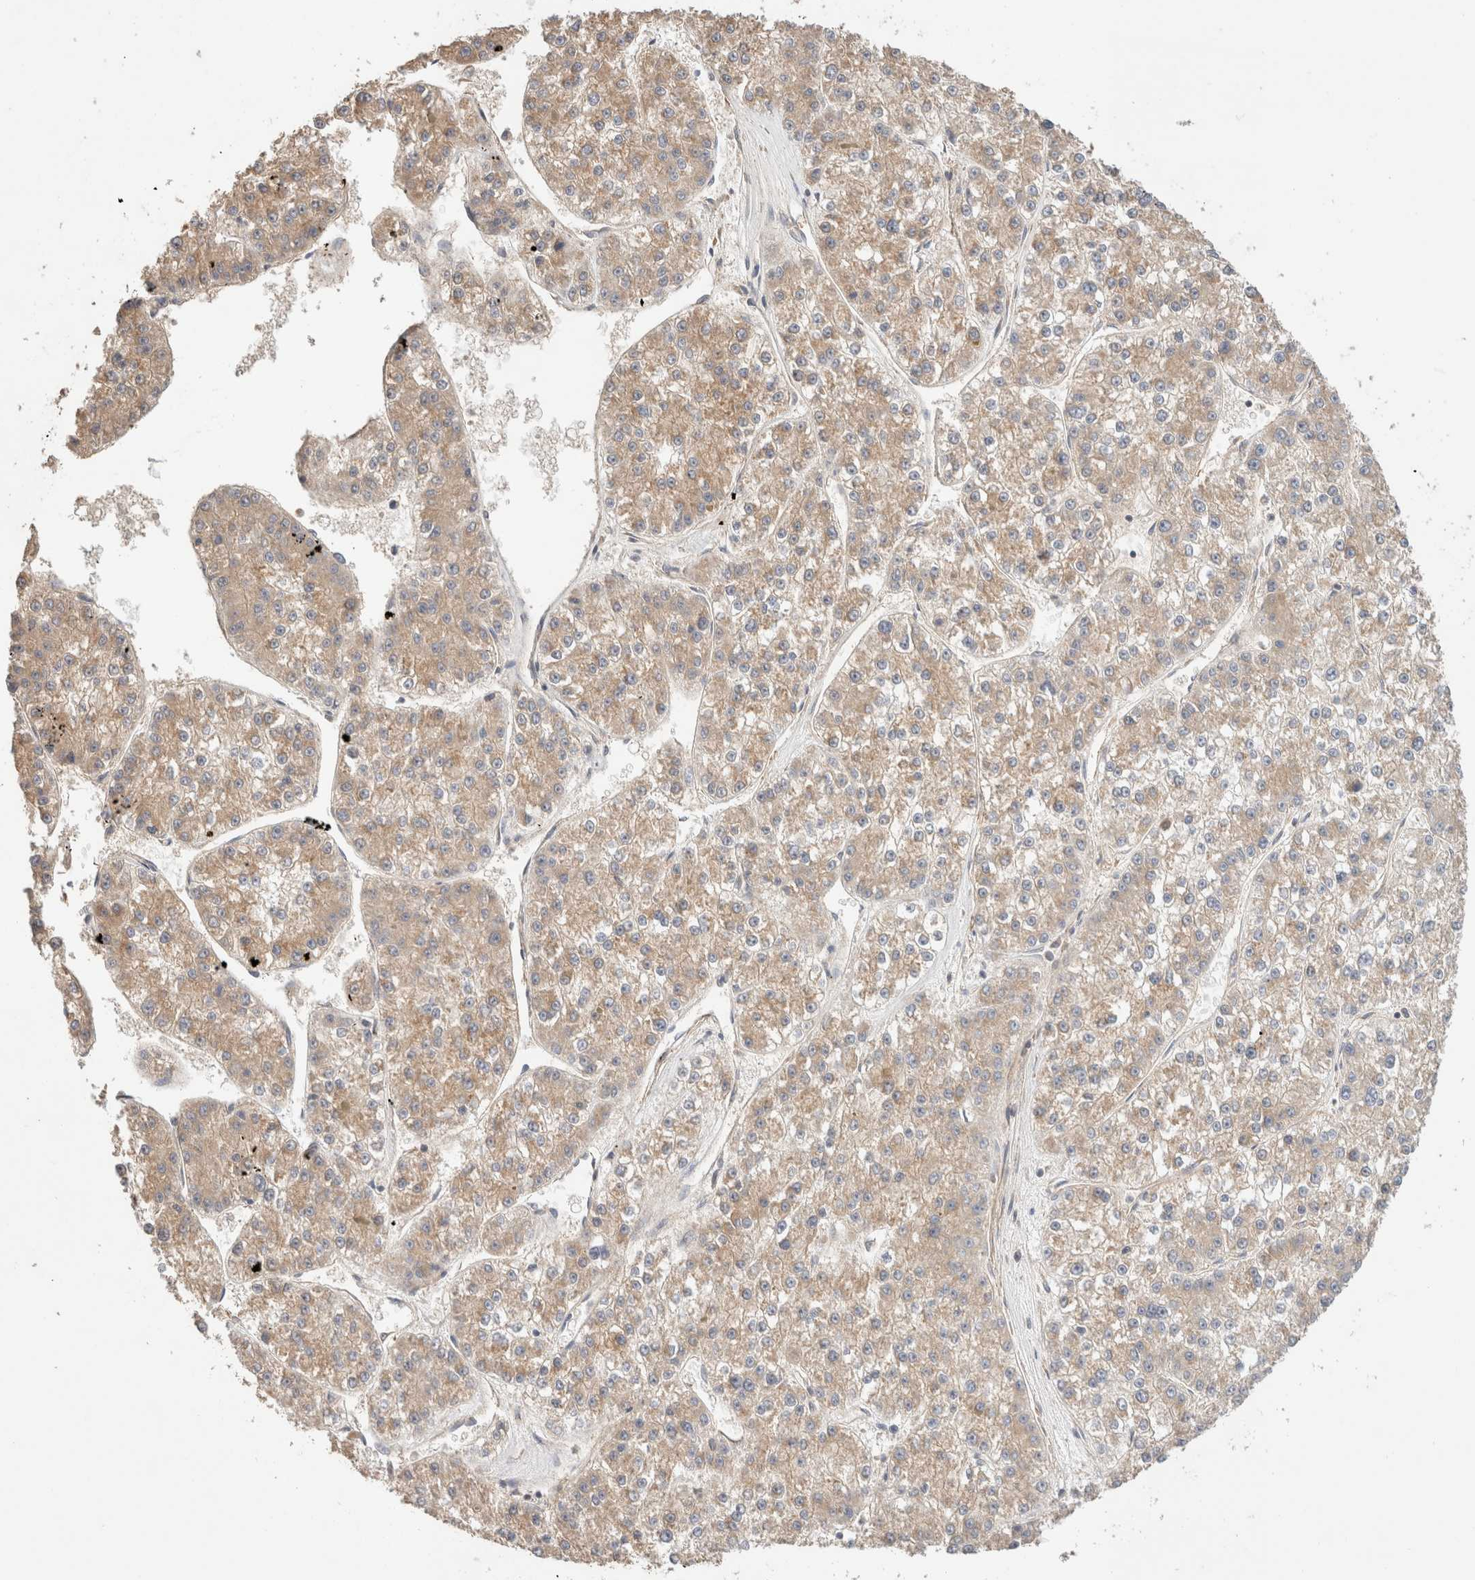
{"staining": {"intensity": "weak", "quantity": ">75%", "location": "cytoplasmic/membranous"}, "tissue": "liver cancer", "cell_type": "Tumor cells", "image_type": "cancer", "snomed": [{"axis": "morphology", "description": "Carcinoma, Hepatocellular, NOS"}, {"axis": "topography", "description": "Liver"}], "caption": "About >75% of tumor cells in liver cancer (hepatocellular carcinoma) exhibit weak cytoplasmic/membranous protein positivity as visualized by brown immunohistochemical staining.", "gene": "B3GNTL1", "patient": {"sex": "female", "age": 73}}